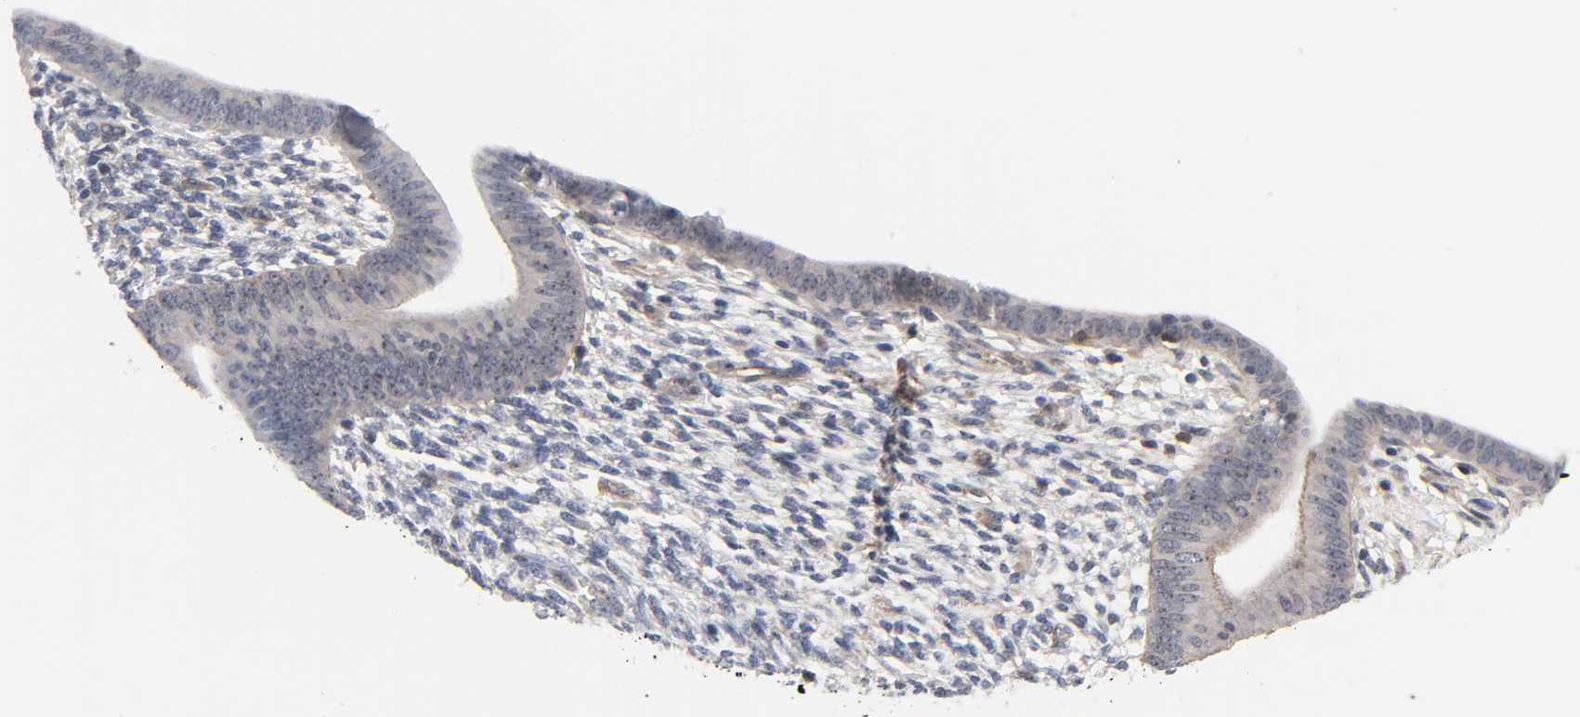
{"staining": {"intensity": "weak", "quantity": "<25%", "location": "cytoplasmic/membranous,nuclear"}, "tissue": "endometrium", "cell_type": "Cells in endometrial stroma", "image_type": "normal", "snomed": [{"axis": "morphology", "description": "Normal tissue, NOS"}, {"axis": "topography", "description": "Endometrium"}], "caption": "A high-resolution image shows immunohistochemistry staining of benign endometrium, which exhibits no significant positivity in cells in endometrial stroma.", "gene": "DDX10", "patient": {"sex": "female", "age": 57}}